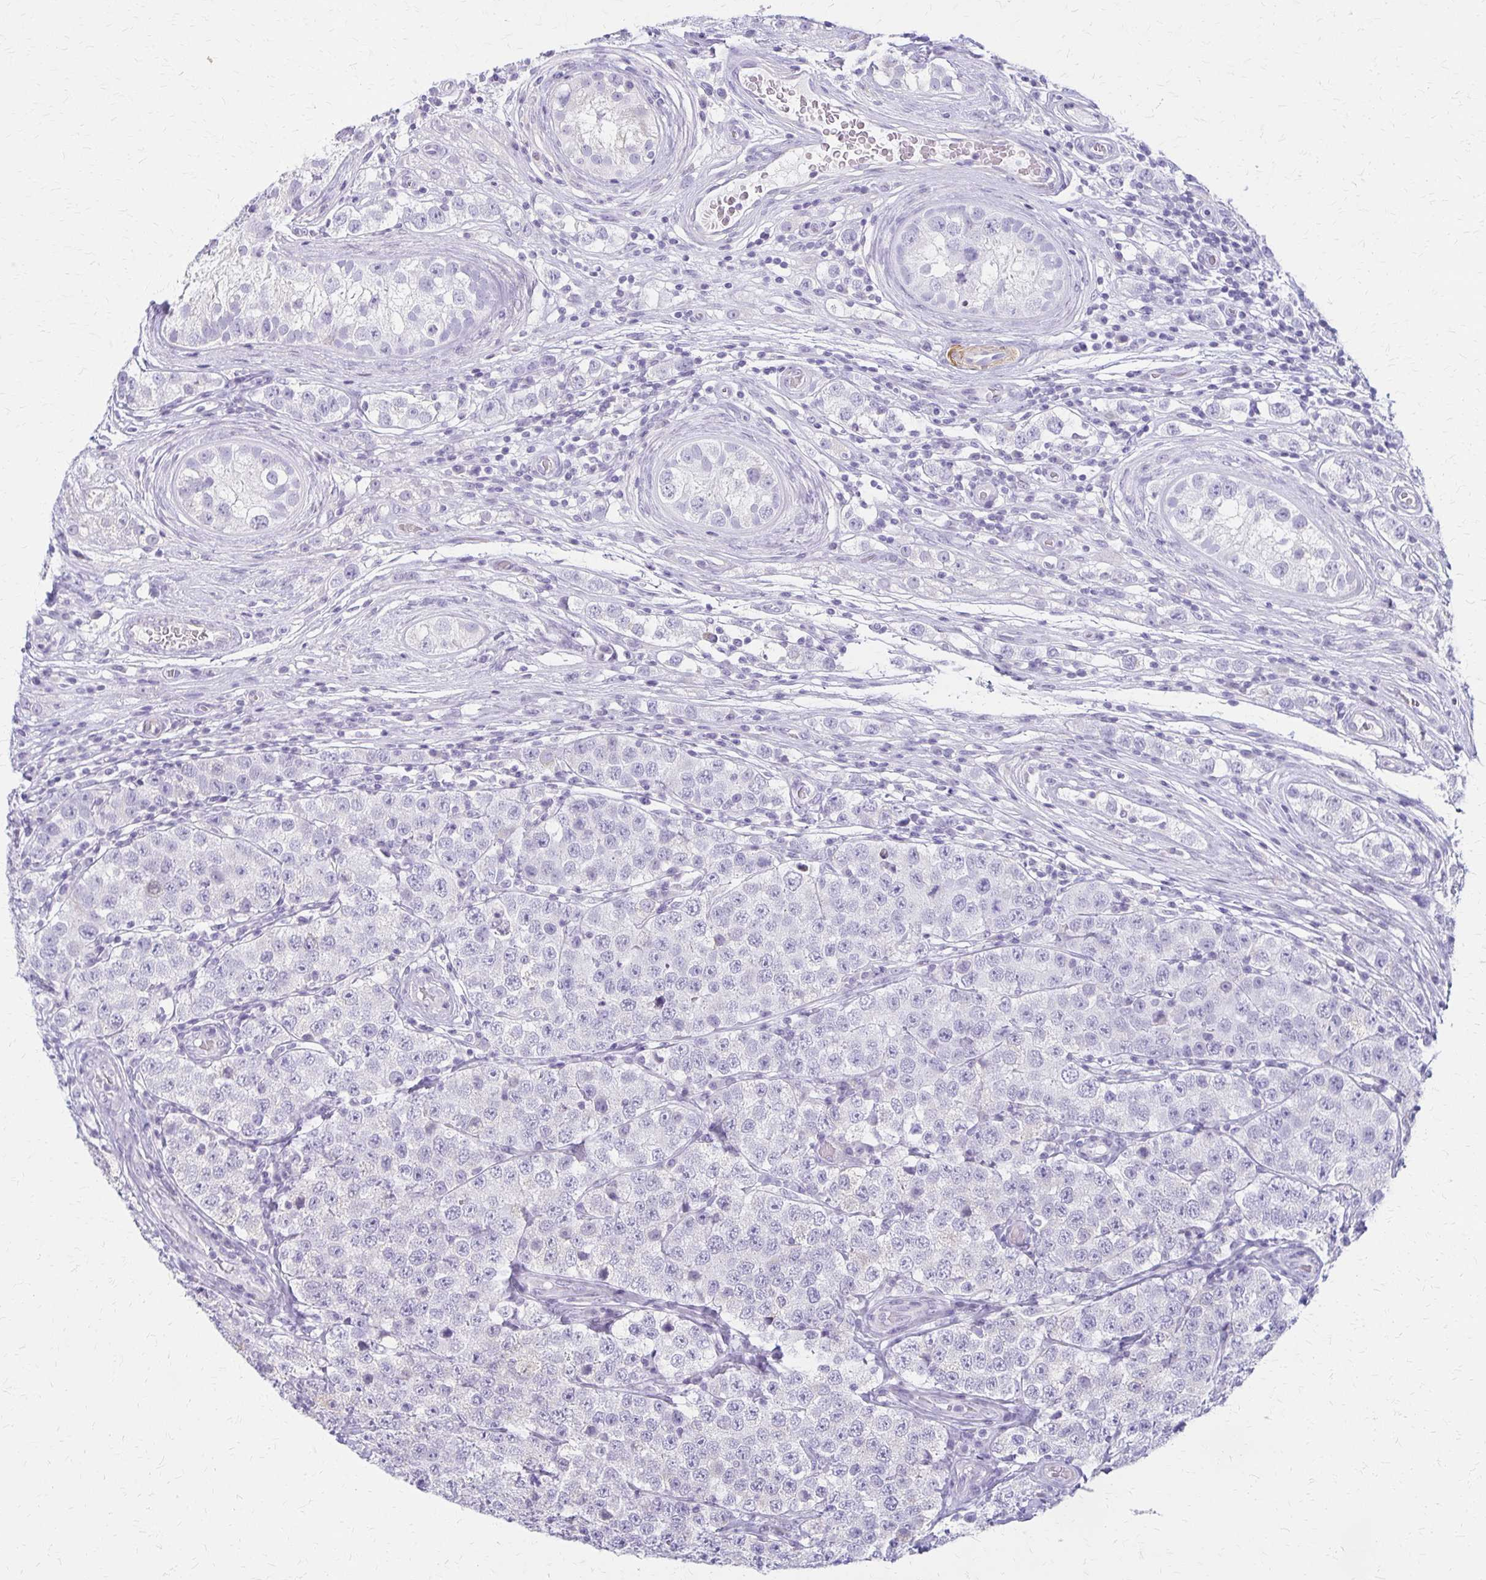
{"staining": {"intensity": "negative", "quantity": "none", "location": "none"}, "tissue": "testis cancer", "cell_type": "Tumor cells", "image_type": "cancer", "snomed": [{"axis": "morphology", "description": "Seminoma, NOS"}, {"axis": "topography", "description": "Testis"}], "caption": "A micrograph of human testis cancer (seminoma) is negative for staining in tumor cells.", "gene": "IVL", "patient": {"sex": "male", "age": 34}}